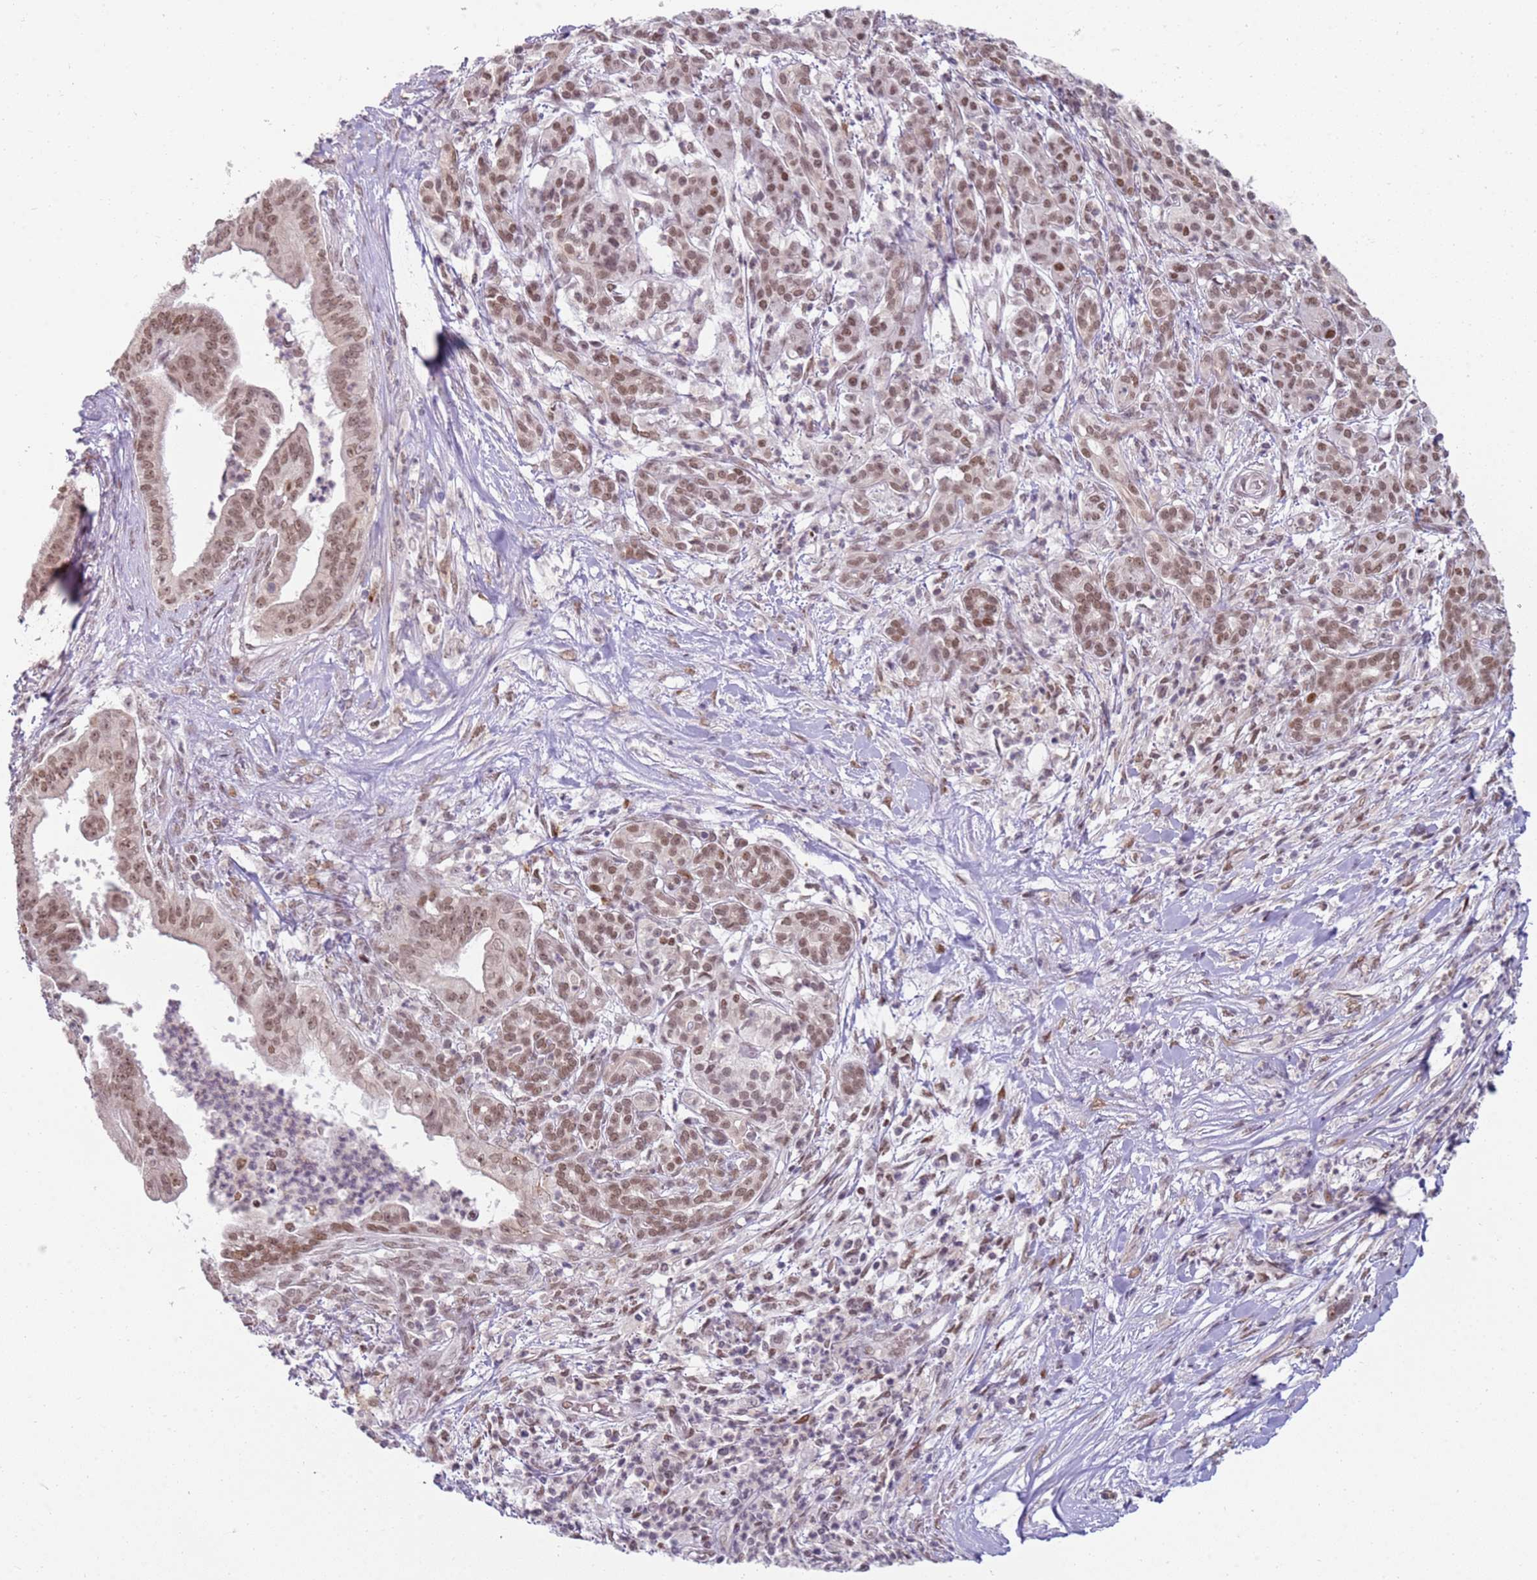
{"staining": {"intensity": "moderate", "quantity": ">75%", "location": "nuclear"}, "tissue": "pancreatic cancer", "cell_type": "Tumor cells", "image_type": "cancer", "snomed": [{"axis": "morphology", "description": "Adenocarcinoma, NOS"}, {"axis": "topography", "description": "Pancreas"}], "caption": "Tumor cells exhibit medium levels of moderate nuclear staining in about >75% of cells in pancreatic adenocarcinoma.", "gene": "PHC2", "patient": {"sex": "male", "age": 58}}